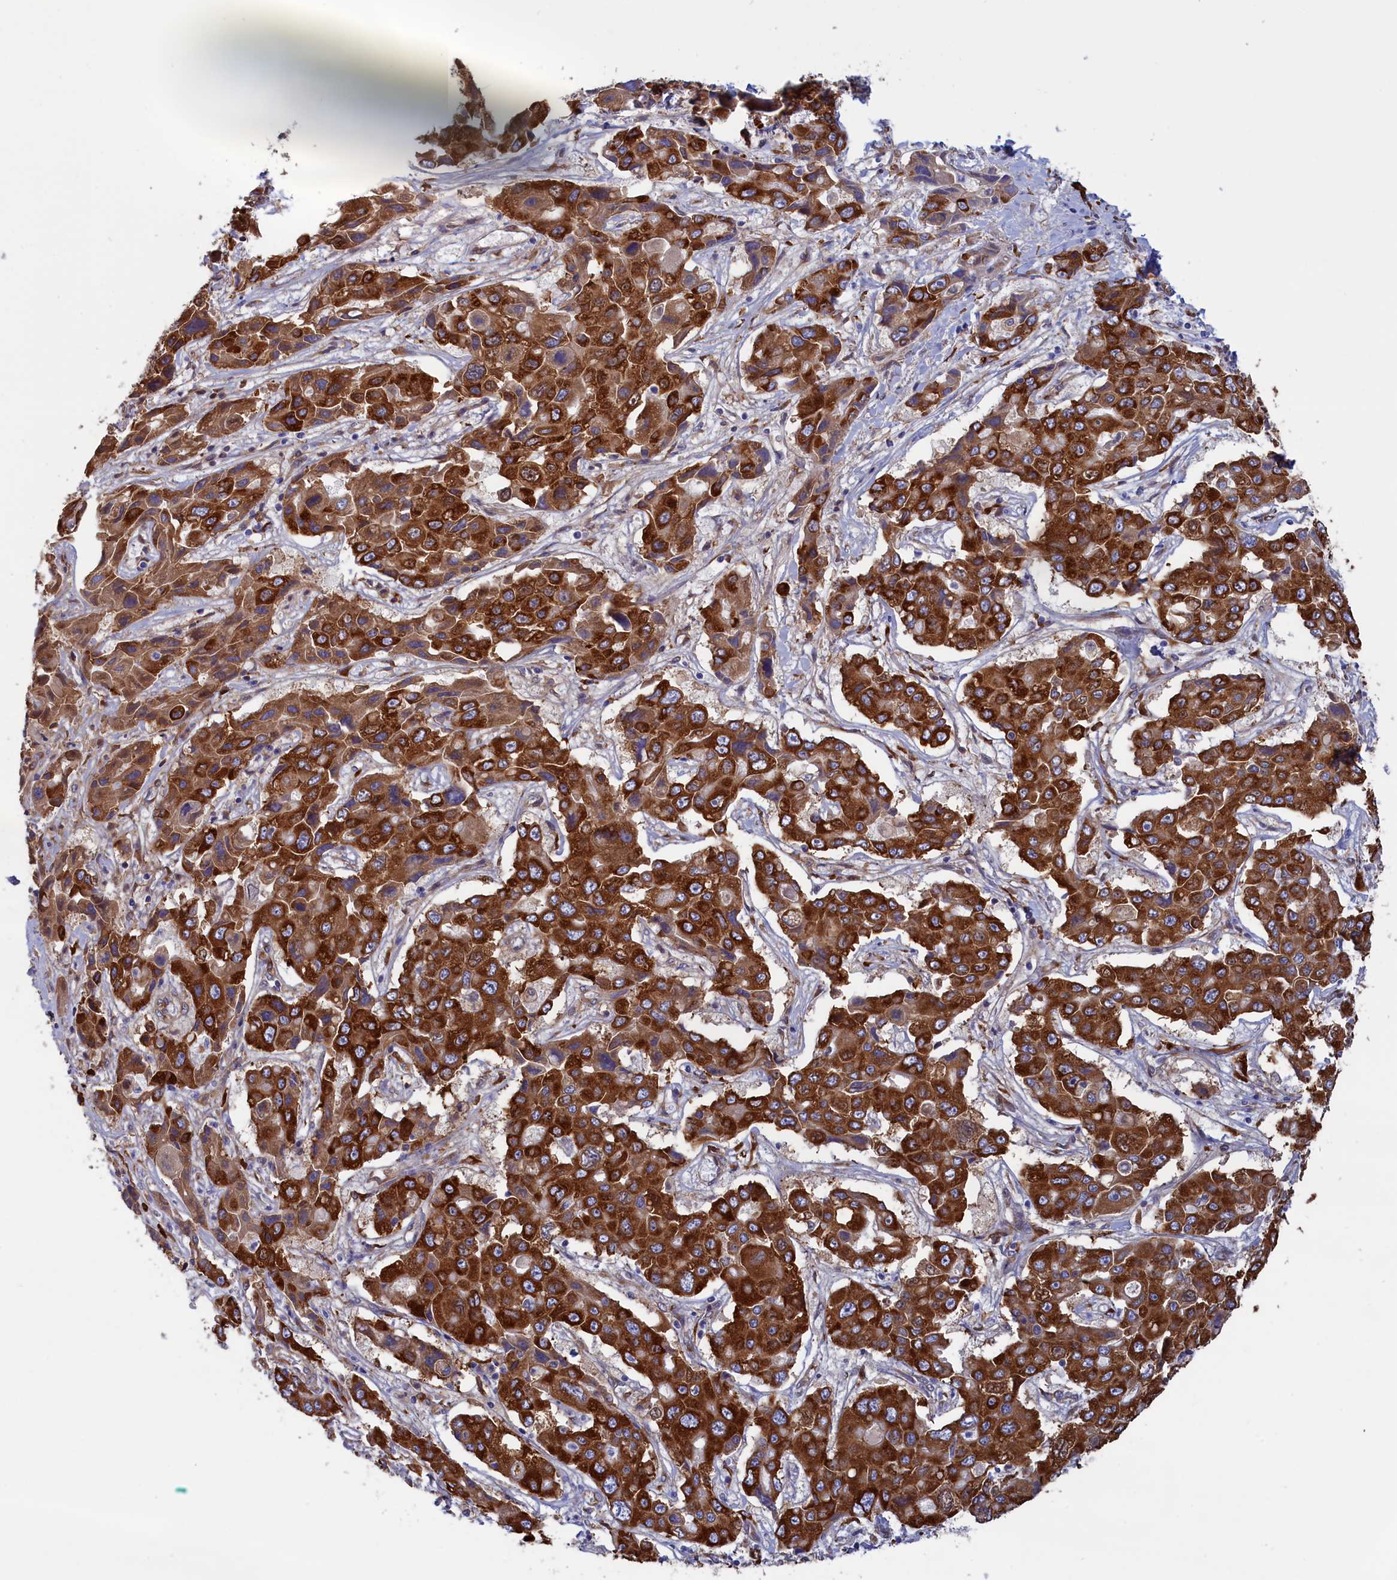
{"staining": {"intensity": "strong", "quantity": ">75%", "location": "cytoplasmic/membranous"}, "tissue": "liver cancer", "cell_type": "Tumor cells", "image_type": "cancer", "snomed": [{"axis": "morphology", "description": "Cholangiocarcinoma"}, {"axis": "topography", "description": "Liver"}], "caption": "A micrograph of cholangiocarcinoma (liver) stained for a protein exhibits strong cytoplasmic/membranous brown staining in tumor cells. (DAB (3,3'-diaminobenzidine) = brown stain, brightfield microscopy at high magnification).", "gene": "CCDC68", "patient": {"sex": "male", "age": 67}}